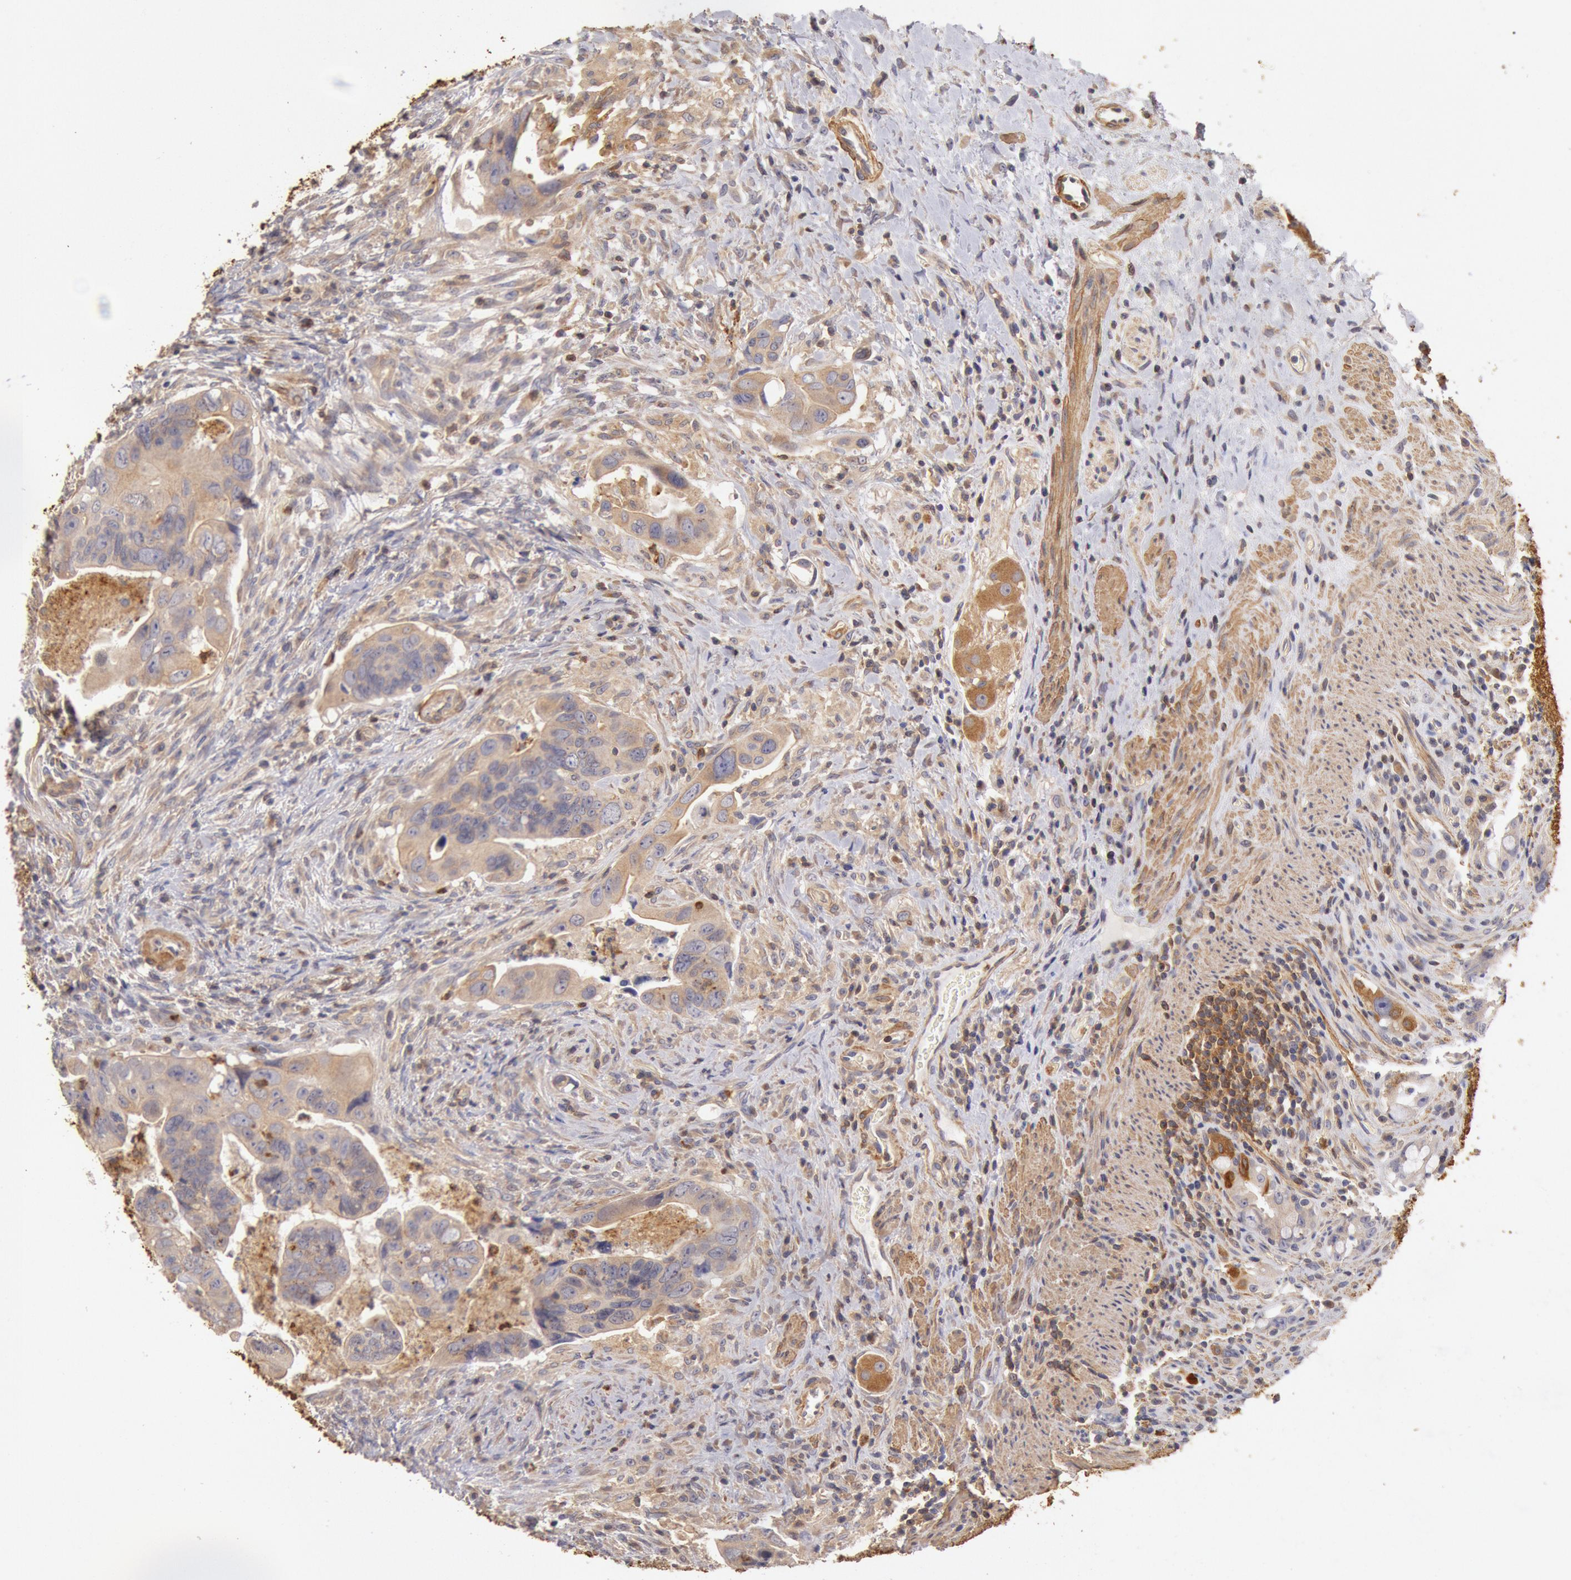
{"staining": {"intensity": "moderate", "quantity": ">75%", "location": "cytoplasmic/membranous"}, "tissue": "colorectal cancer", "cell_type": "Tumor cells", "image_type": "cancer", "snomed": [{"axis": "morphology", "description": "Adenocarcinoma, NOS"}, {"axis": "topography", "description": "Rectum"}], "caption": "High-magnification brightfield microscopy of colorectal cancer (adenocarcinoma) stained with DAB (3,3'-diaminobenzidine) (brown) and counterstained with hematoxylin (blue). tumor cells exhibit moderate cytoplasmic/membranous expression is identified in approximately>75% of cells.", "gene": "TMED8", "patient": {"sex": "male", "age": 53}}